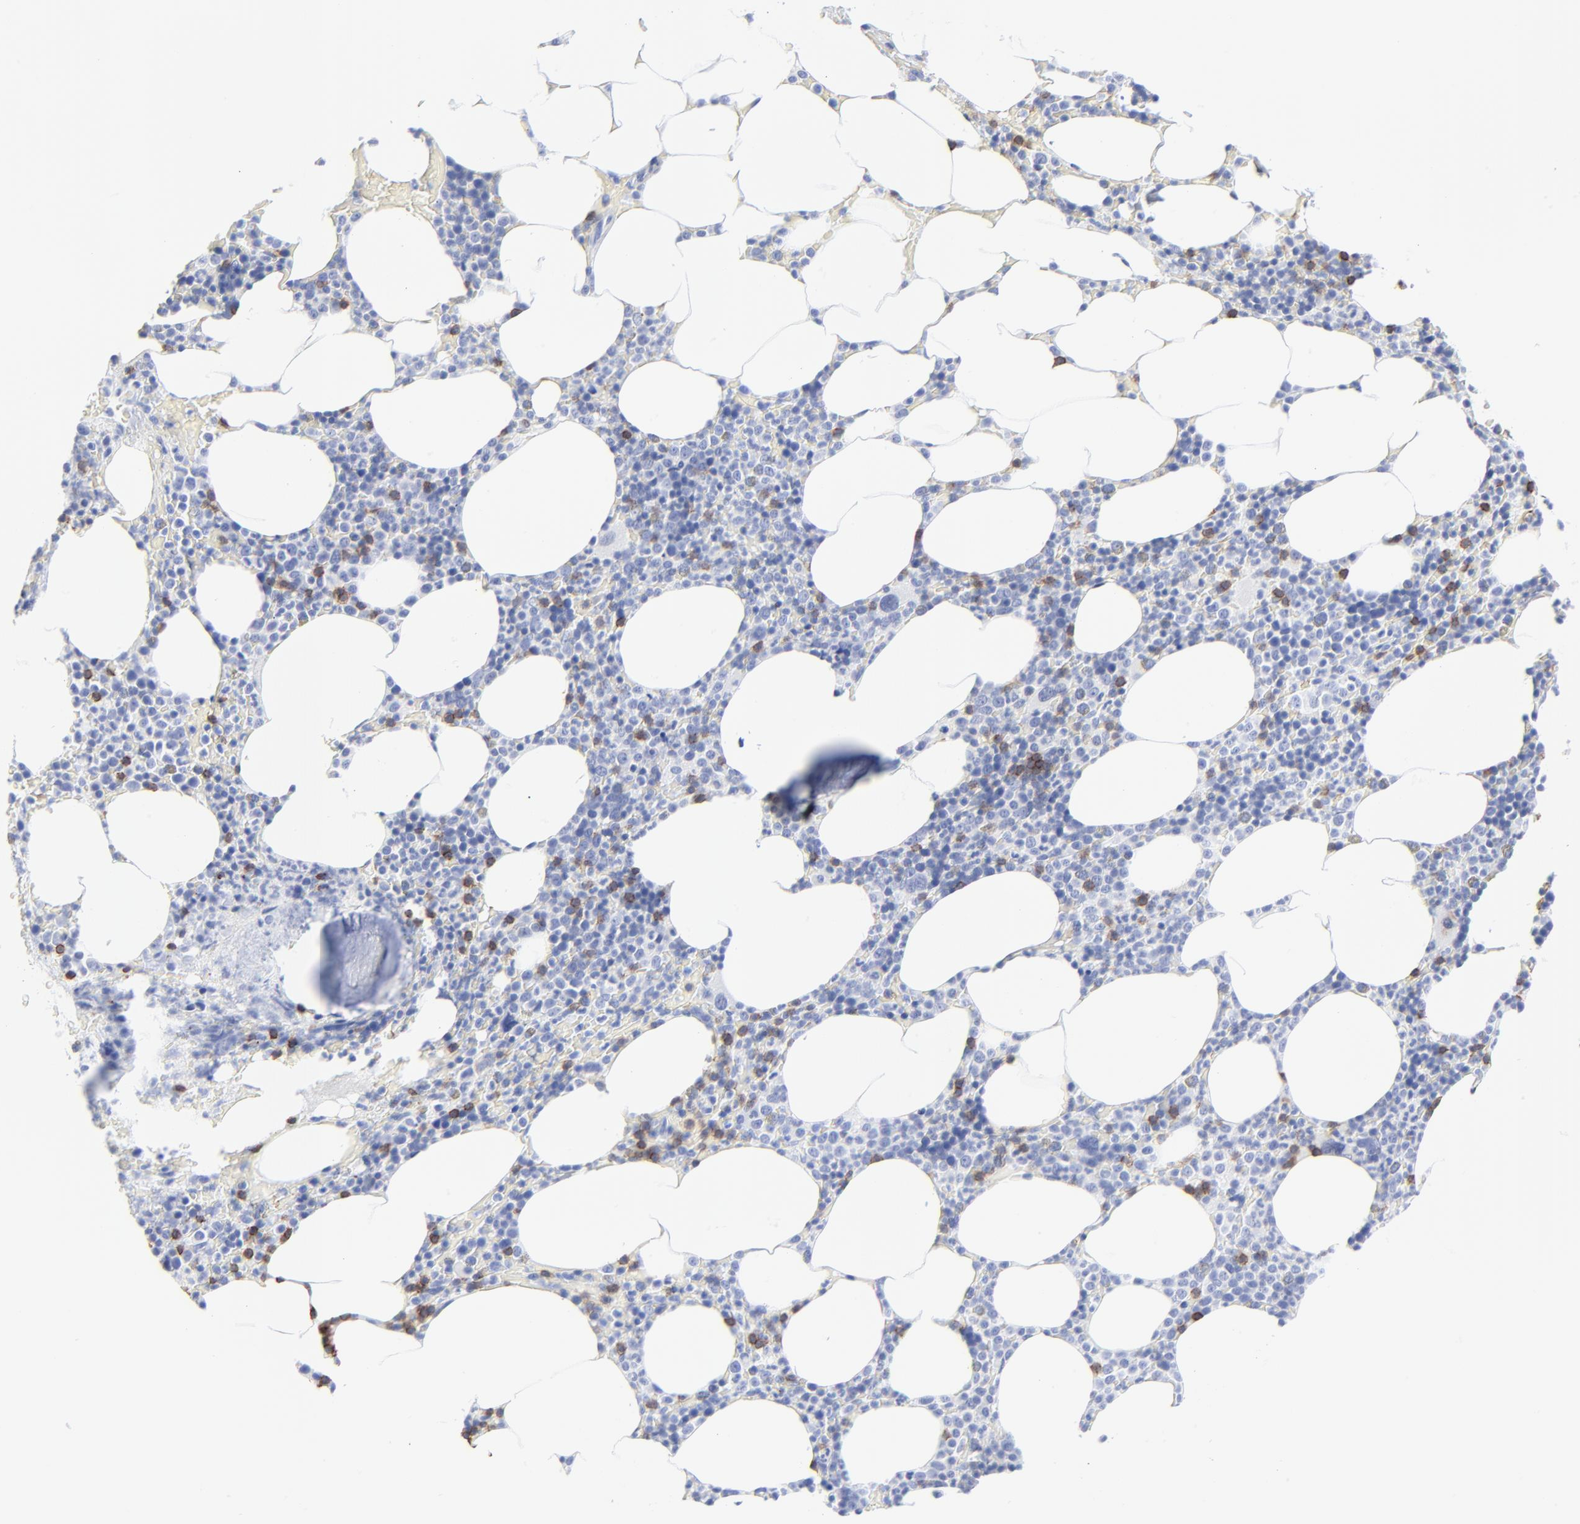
{"staining": {"intensity": "strong", "quantity": "<25%", "location": "cytoplasmic/membranous"}, "tissue": "bone marrow", "cell_type": "Hematopoietic cells", "image_type": "normal", "snomed": [{"axis": "morphology", "description": "Normal tissue, NOS"}, {"axis": "topography", "description": "Bone marrow"}], "caption": "Strong cytoplasmic/membranous protein positivity is appreciated in approximately <25% of hematopoietic cells in bone marrow. The staining is performed using DAB brown chromogen to label protein expression. The nuclei are counter-stained blue using hematoxylin.", "gene": "LCK", "patient": {"sex": "female", "age": 66}}